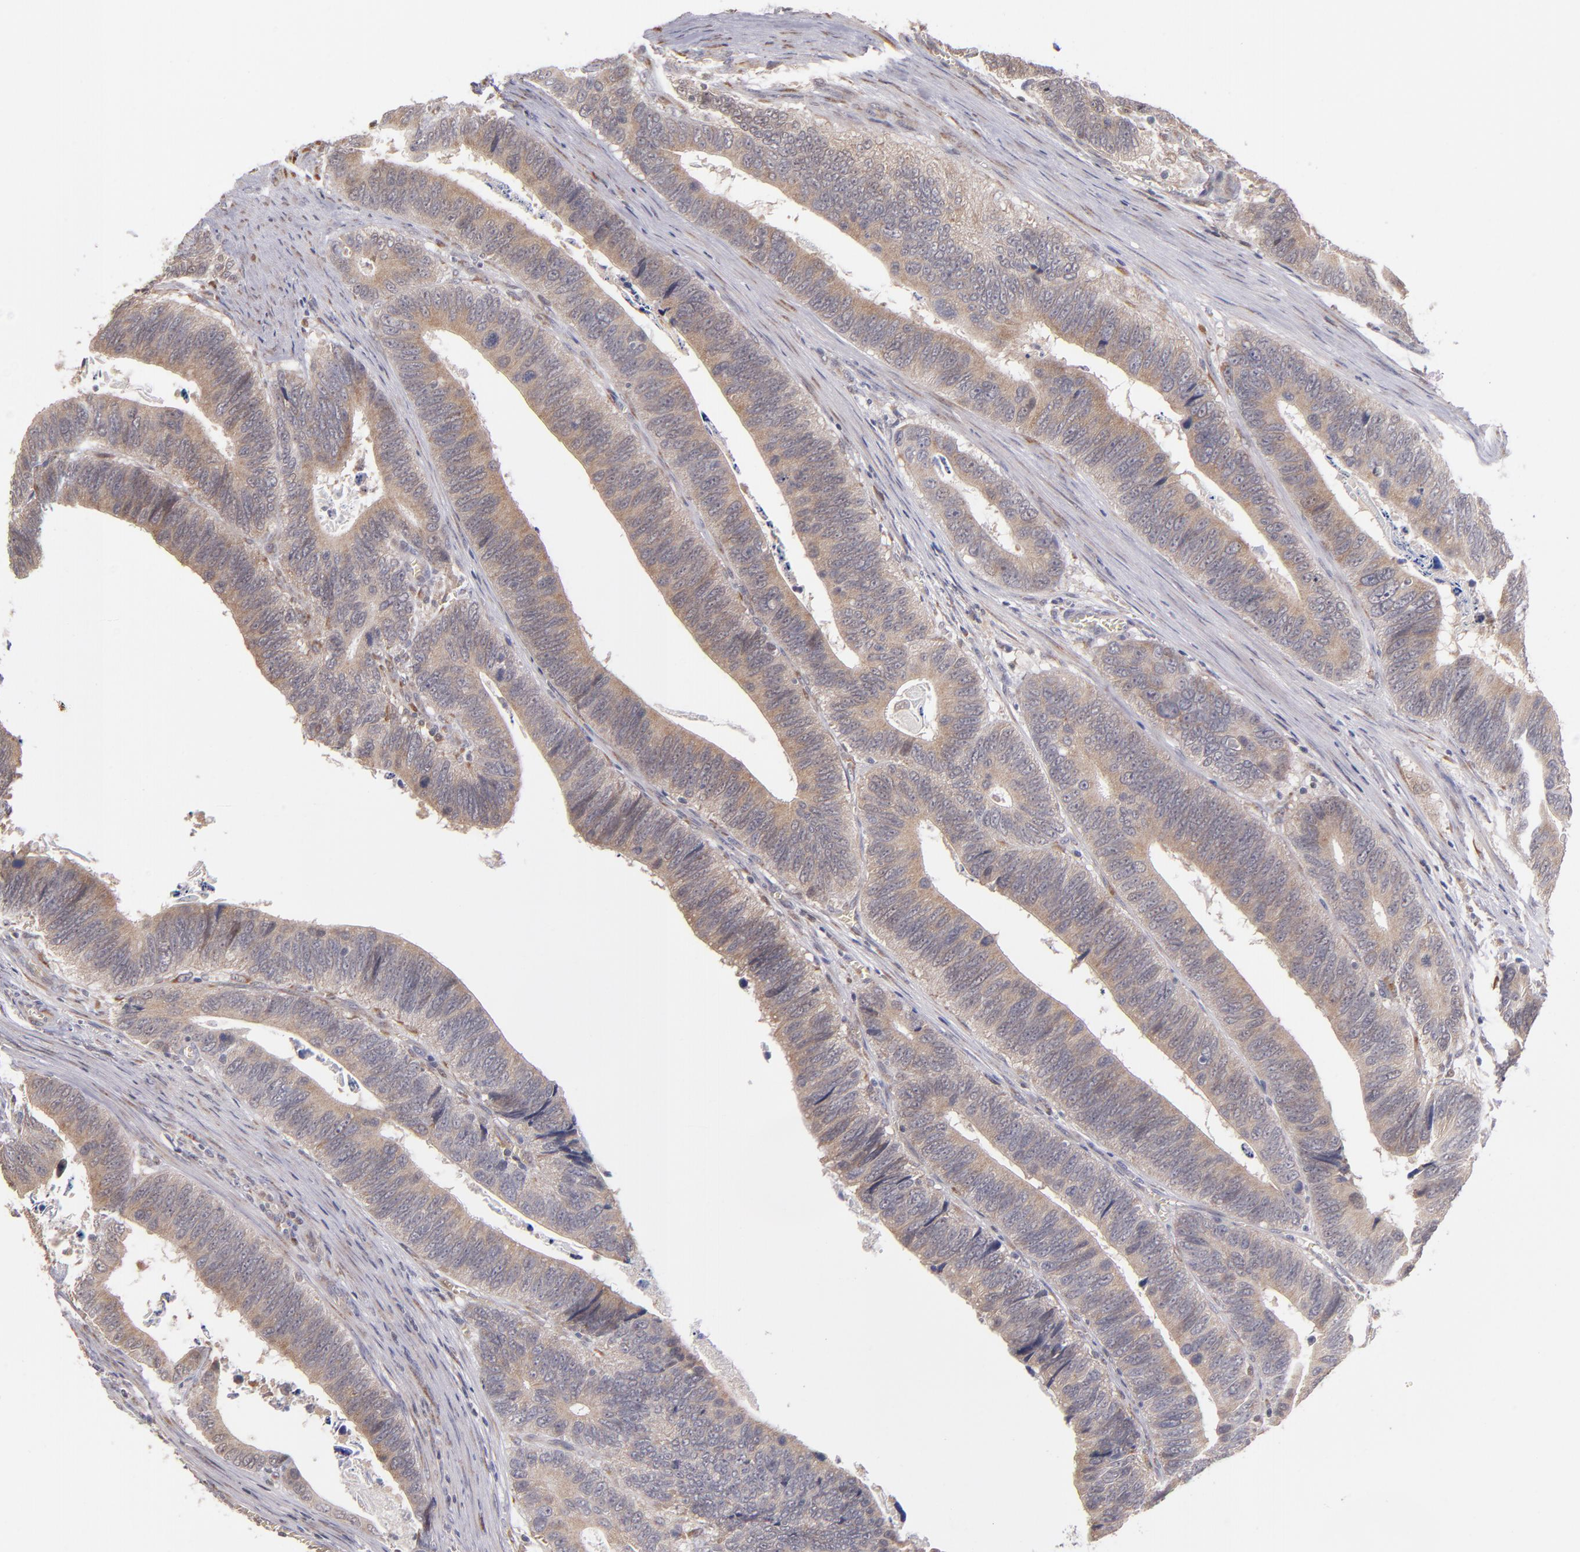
{"staining": {"intensity": "moderate", "quantity": ">75%", "location": "cytoplasmic/membranous"}, "tissue": "colorectal cancer", "cell_type": "Tumor cells", "image_type": "cancer", "snomed": [{"axis": "morphology", "description": "Adenocarcinoma, NOS"}, {"axis": "topography", "description": "Colon"}], "caption": "Colorectal cancer (adenocarcinoma) stained with a brown dye reveals moderate cytoplasmic/membranous positive expression in about >75% of tumor cells.", "gene": "CASP1", "patient": {"sex": "male", "age": 72}}